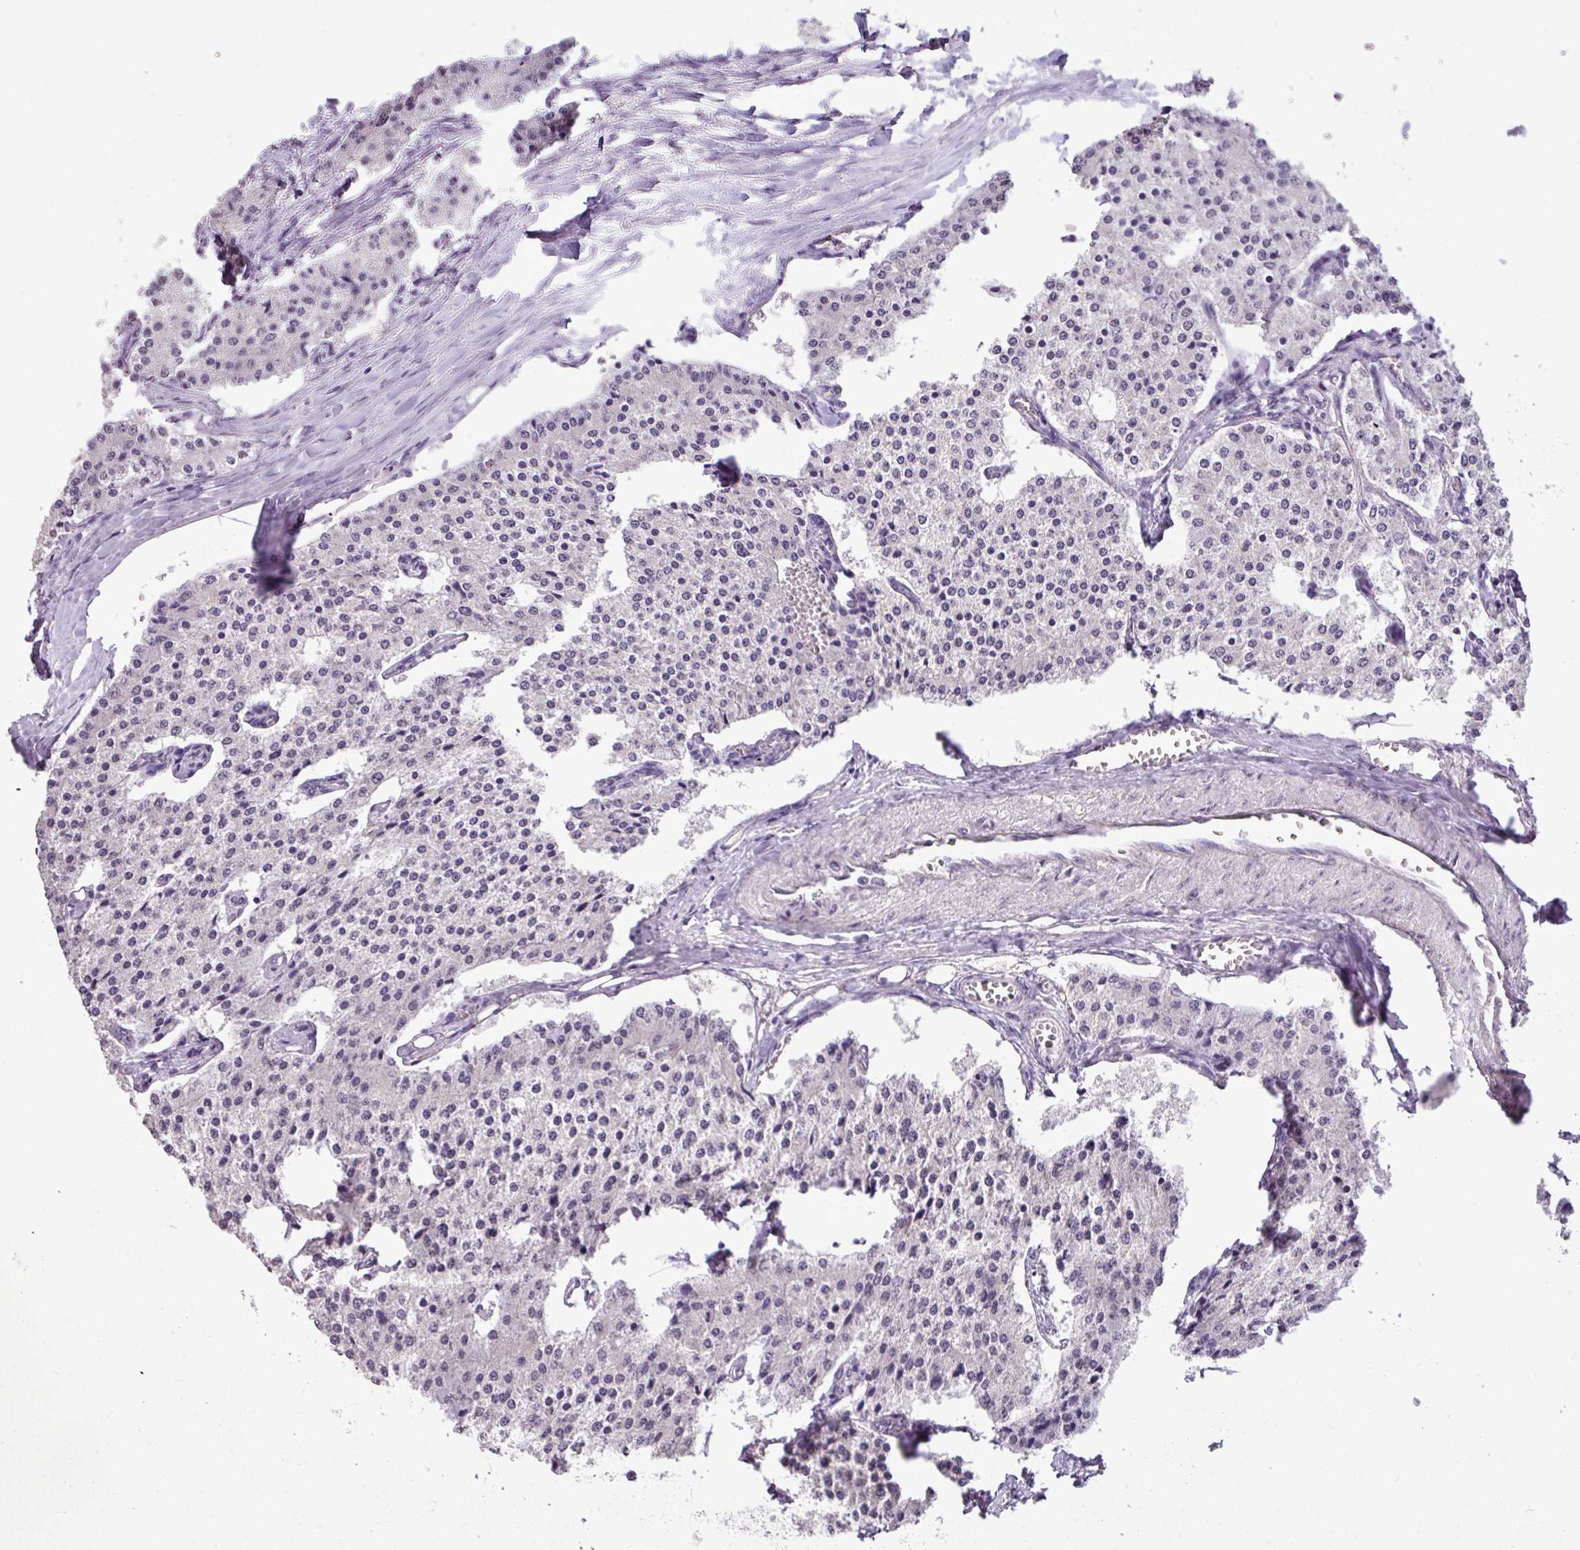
{"staining": {"intensity": "negative", "quantity": "none", "location": "none"}, "tissue": "carcinoid", "cell_type": "Tumor cells", "image_type": "cancer", "snomed": [{"axis": "morphology", "description": "Carcinoid, malignant, NOS"}, {"axis": "topography", "description": "Colon"}], "caption": "Immunohistochemistry histopathology image of neoplastic tissue: human malignant carcinoid stained with DAB (3,3'-diaminobenzidine) demonstrates no significant protein staining in tumor cells.", "gene": "ALDH2", "patient": {"sex": "female", "age": 52}}